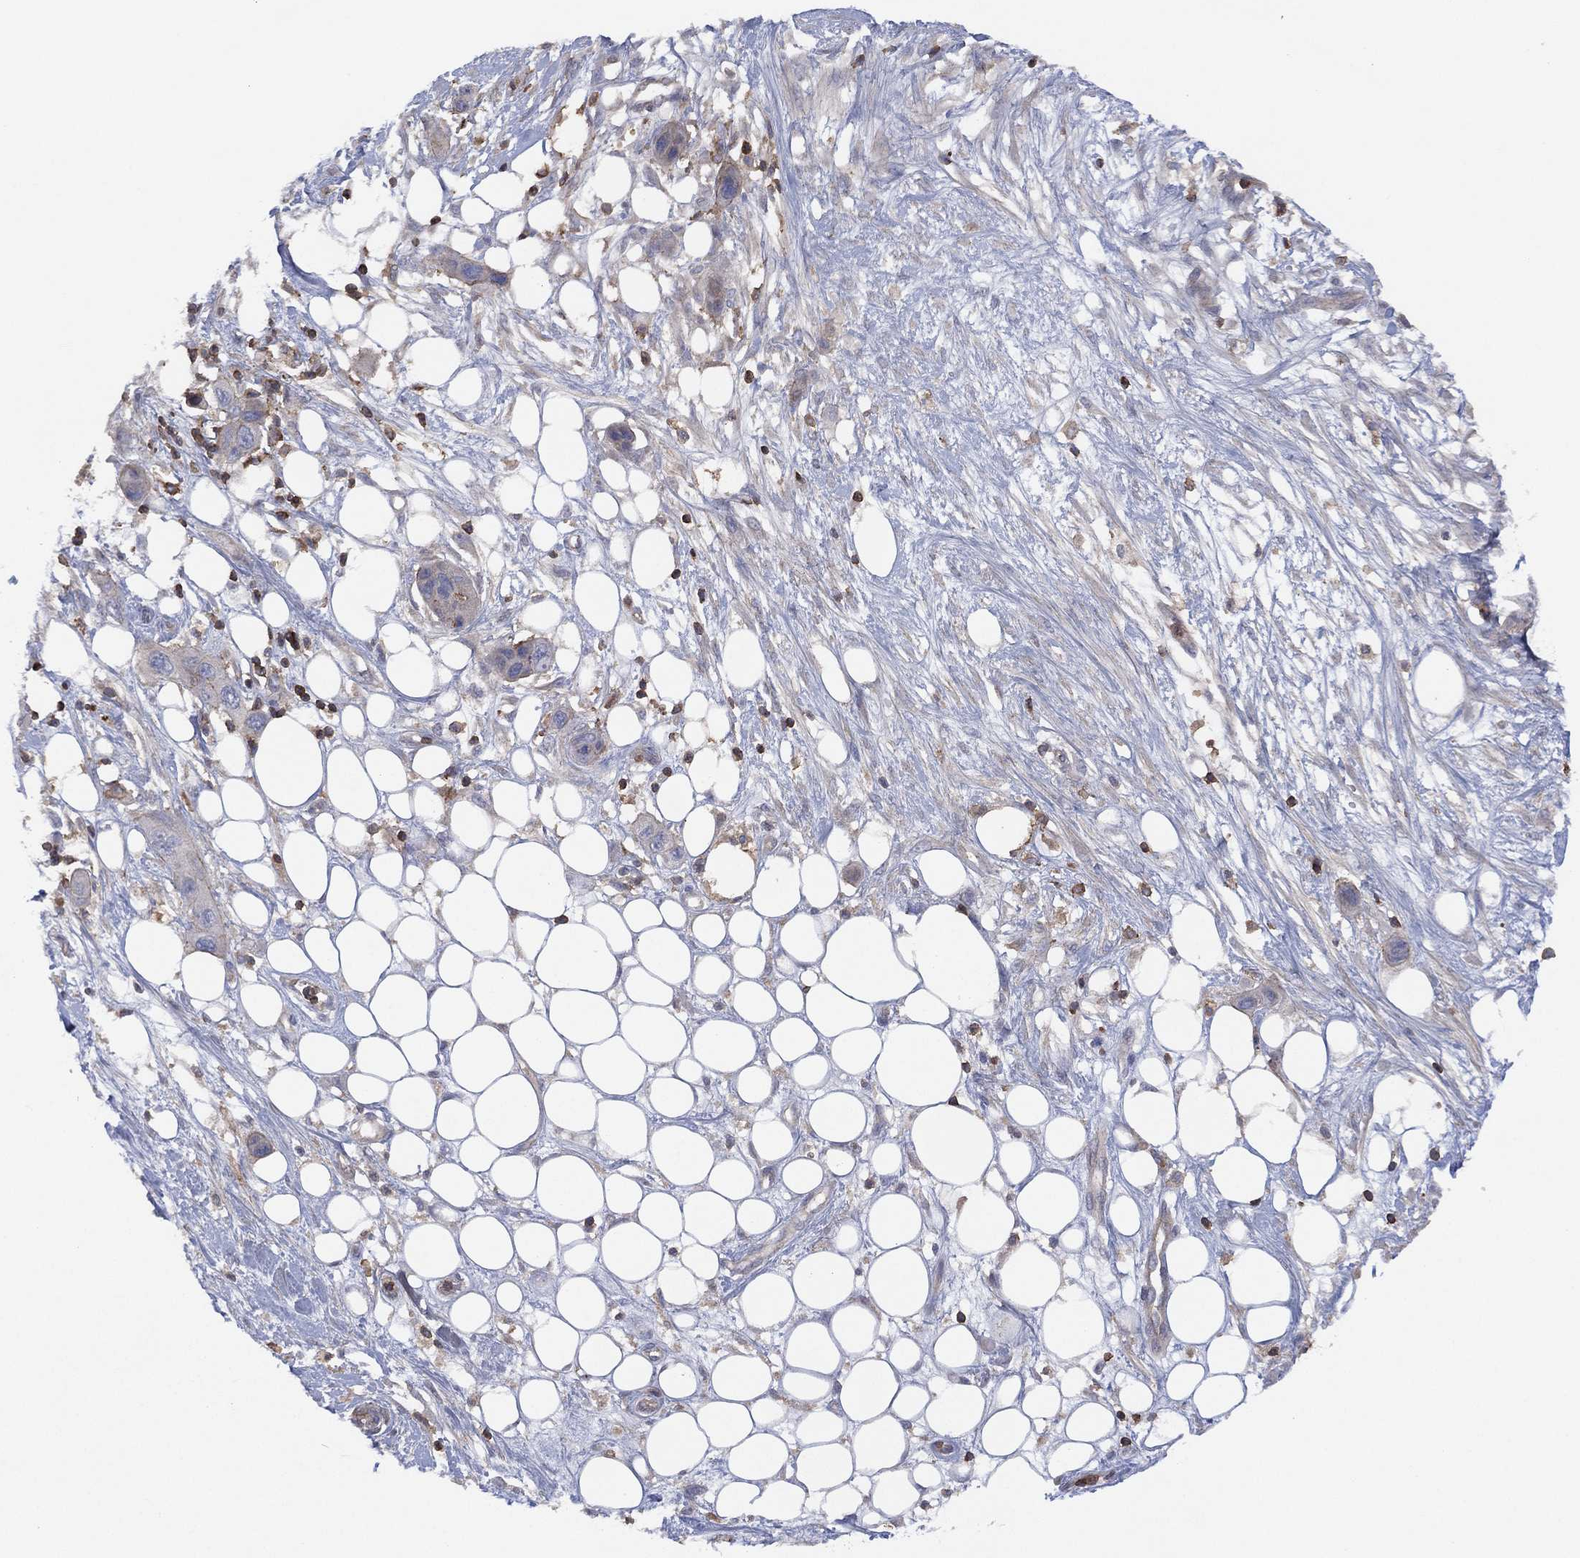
{"staining": {"intensity": "negative", "quantity": "none", "location": "none"}, "tissue": "skin cancer", "cell_type": "Tumor cells", "image_type": "cancer", "snomed": [{"axis": "morphology", "description": "Squamous cell carcinoma, NOS"}, {"axis": "topography", "description": "Skin"}], "caption": "Skin cancer (squamous cell carcinoma) was stained to show a protein in brown. There is no significant staining in tumor cells.", "gene": "DOCK8", "patient": {"sex": "male", "age": 79}}